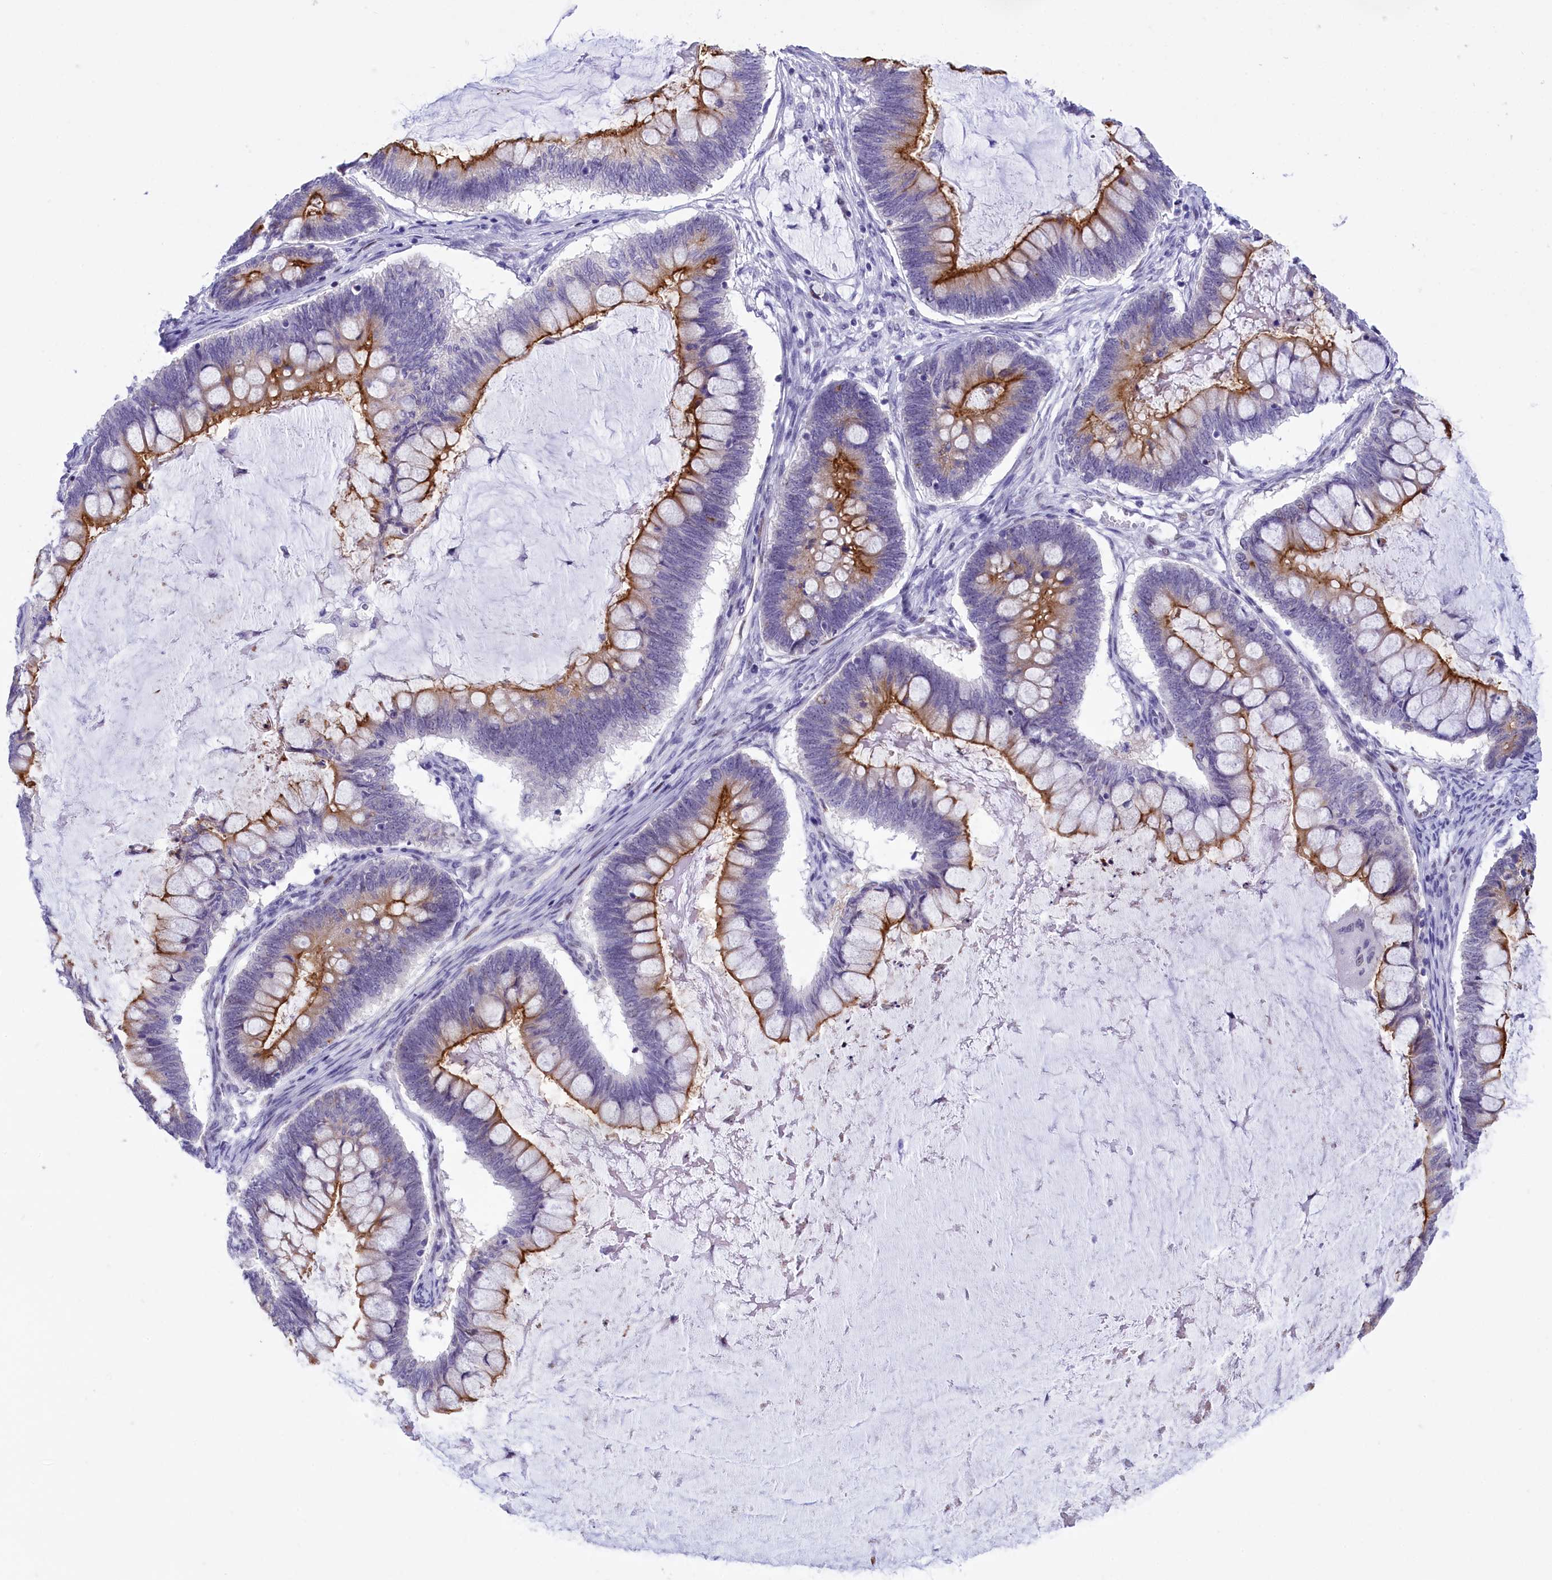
{"staining": {"intensity": "strong", "quantity": "25%-75%", "location": "cytoplasmic/membranous"}, "tissue": "ovarian cancer", "cell_type": "Tumor cells", "image_type": "cancer", "snomed": [{"axis": "morphology", "description": "Cystadenocarcinoma, mucinous, NOS"}, {"axis": "topography", "description": "Ovary"}], "caption": "Immunohistochemistry of human ovarian cancer (mucinous cystadenocarcinoma) displays high levels of strong cytoplasmic/membranous expression in approximately 25%-75% of tumor cells.", "gene": "SPIRE2", "patient": {"sex": "female", "age": 61}}